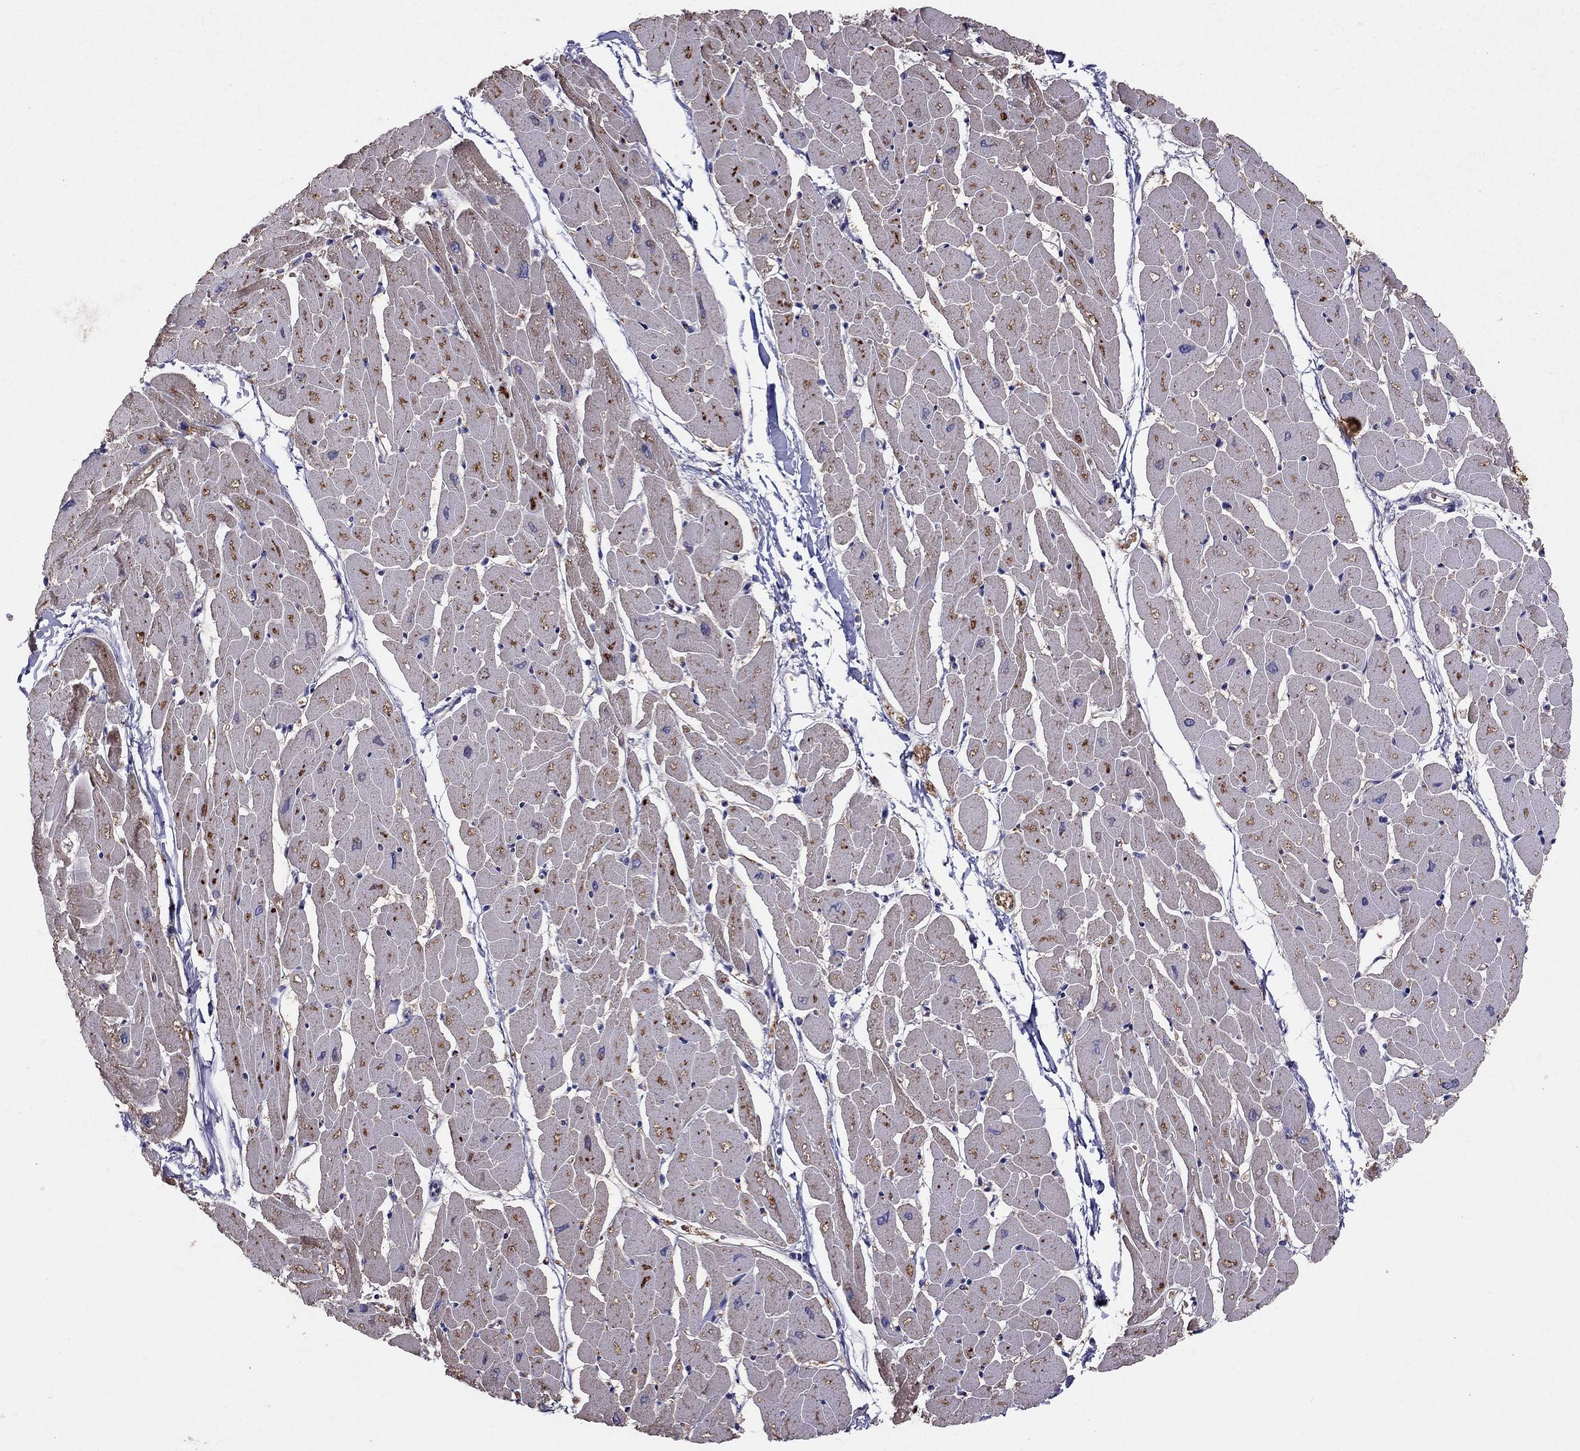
{"staining": {"intensity": "negative", "quantity": "none", "location": "none"}, "tissue": "heart muscle", "cell_type": "Cardiomyocytes", "image_type": "normal", "snomed": [{"axis": "morphology", "description": "Normal tissue, NOS"}, {"axis": "topography", "description": "Heart"}], "caption": "Immunohistochemistry (IHC) micrograph of unremarkable heart muscle: heart muscle stained with DAB (3,3'-diaminobenzidine) reveals no significant protein expression in cardiomyocytes.", "gene": "PIK3CG", "patient": {"sex": "male", "age": 57}}